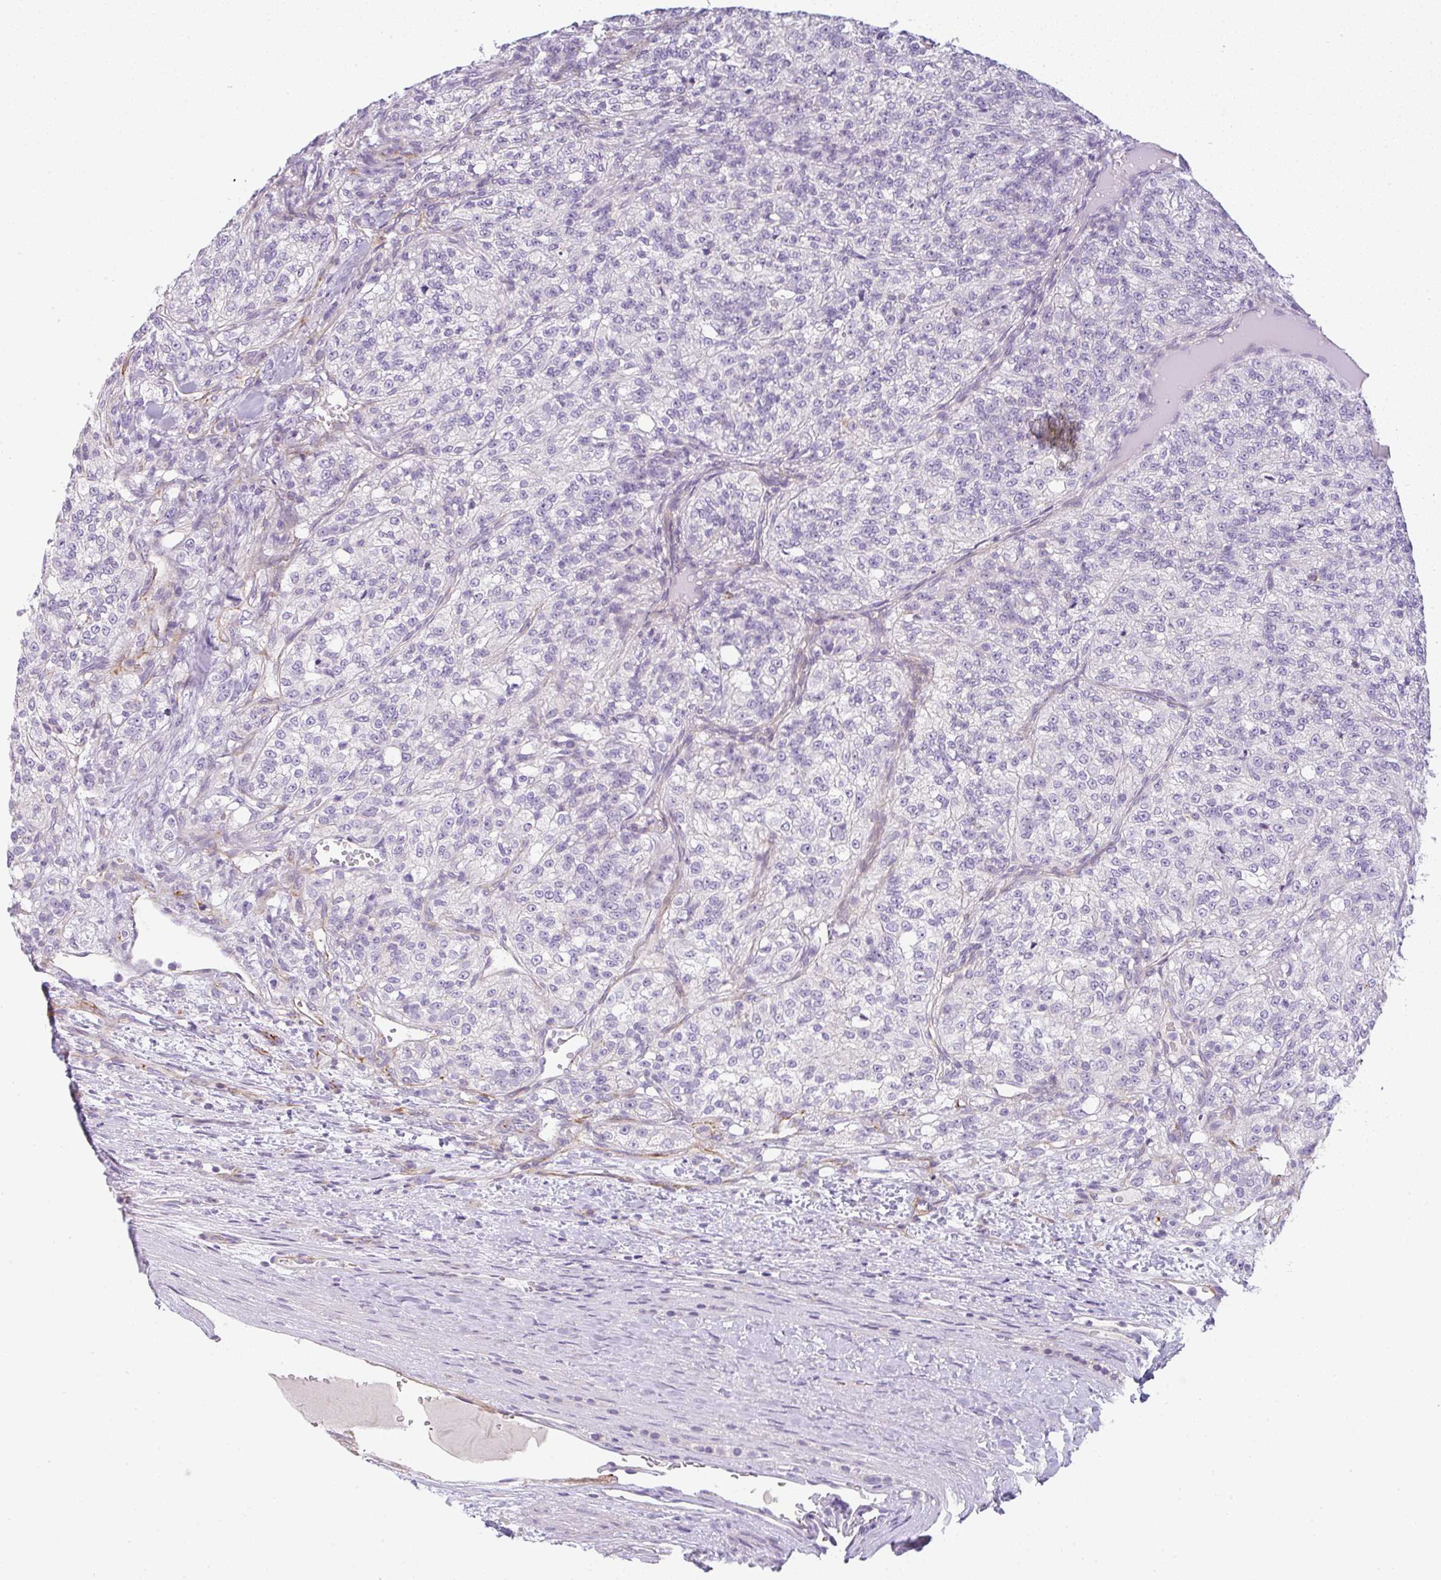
{"staining": {"intensity": "negative", "quantity": "none", "location": "none"}, "tissue": "renal cancer", "cell_type": "Tumor cells", "image_type": "cancer", "snomed": [{"axis": "morphology", "description": "Adenocarcinoma, NOS"}, {"axis": "topography", "description": "Kidney"}], "caption": "There is no significant positivity in tumor cells of adenocarcinoma (renal).", "gene": "LPAR4", "patient": {"sex": "female", "age": 63}}